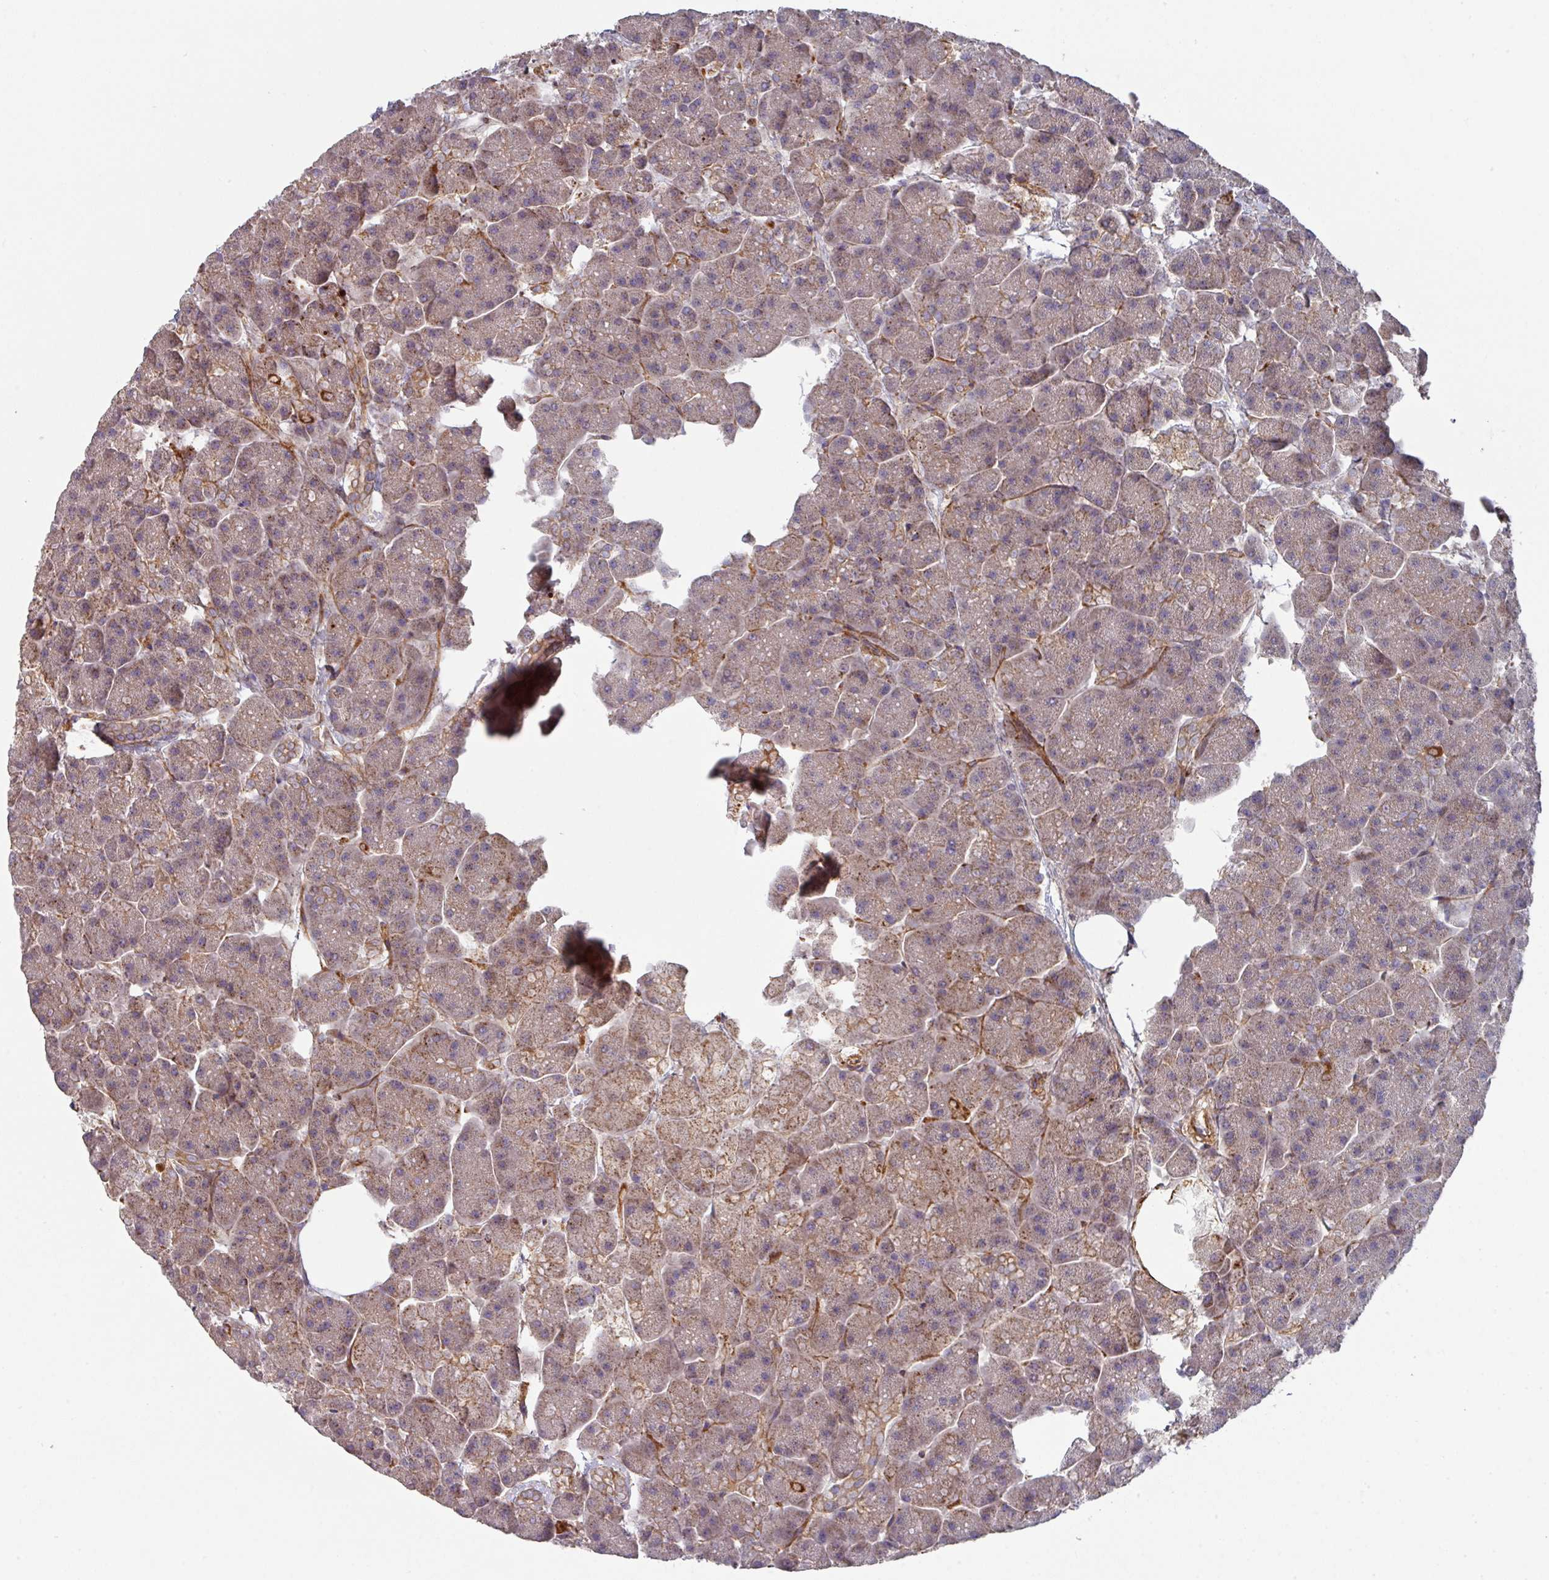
{"staining": {"intensity": "moderate", "quantity": "25%-75%", "location": "cytoplasmic/membranous"}, "tissue": "pancreas", "cell_type": "Exocrine glandular cells", "image_type": "normal", "snomed": [{"axis": "morphology", "description": "Normal tissue, NOS"}, {"axis": "topography", "description": "Pancreas"}, {"axis": "topography", "description": "Peripheral nerve tissue"}], "caption": "Unremarkable pancreas shows moderate cytoplasmic/membranous expression in approximately 25%-75% of exocrine glandular cells.", "gene": "DCAF12L1", "patient": {"sex": "male", "age": 54}}